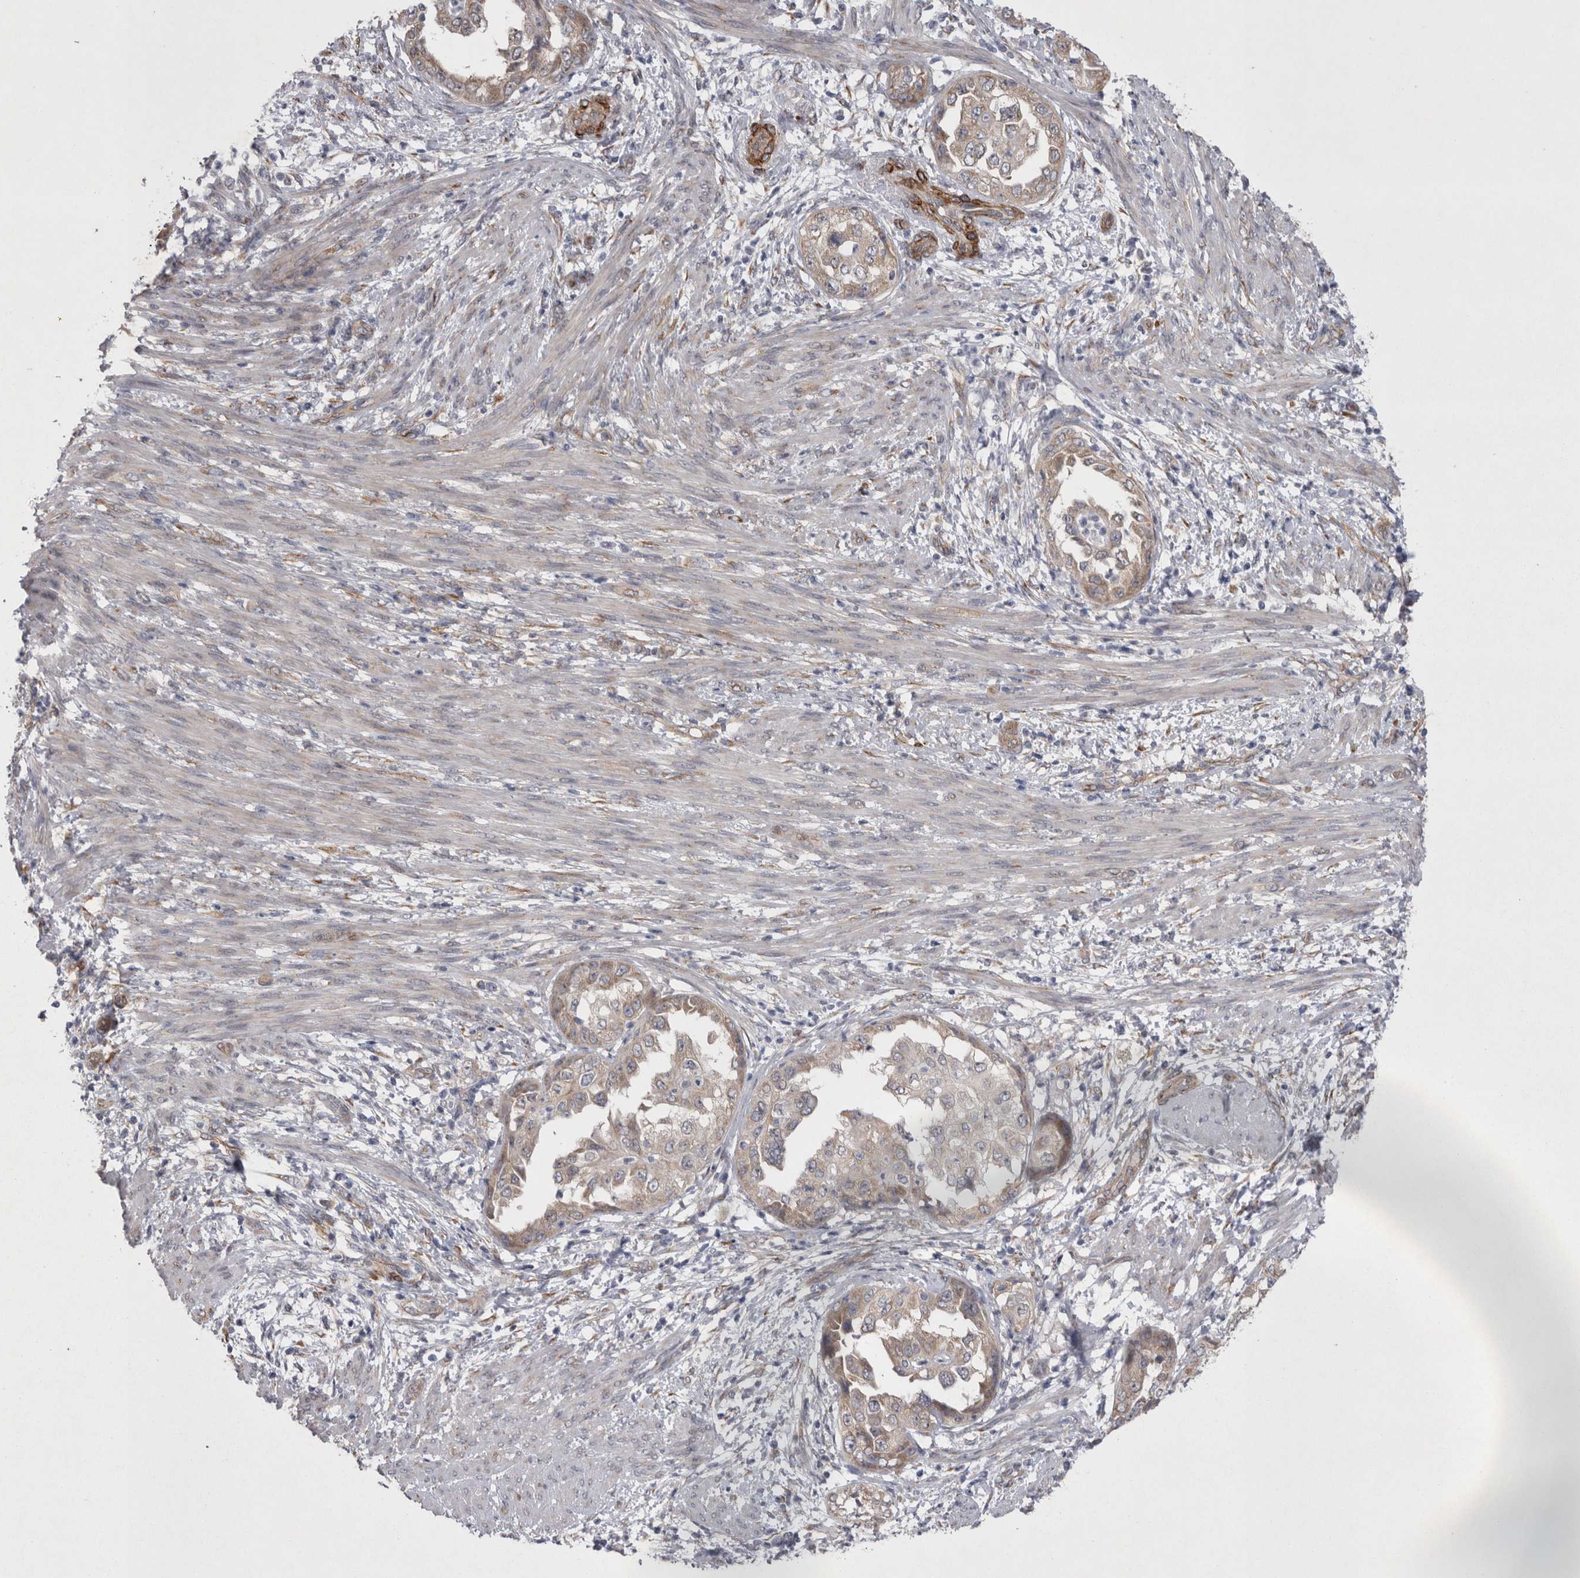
{"staining": {"intensity": "weak", "quantity": "25%-75%", "location": "cytoplasmic/membranous"}, "tissue": "endometrial cancer", "cell_type": "Tumor cells", "image_type": "cancer", "snomed": [{"axis": "morphology", "description": "Adenocarcinoma, NOS"}, {"axis": "topography", "description": "Endometrium"}], "caption": "IHC staining of adenocarcinoma (endometrial), which demonstrates low levels of weak cytoplasmic/membranous staining in about 25%-75% of tumor cells indicating weak cytoplasmic/membranous protein expression. The staining was performed using DAB (brown) for protein detection and nuclei were counterstained in hematoxylin (blue).", "gene": "DDX6", "patient": {"sex": "female", "age": 85}}